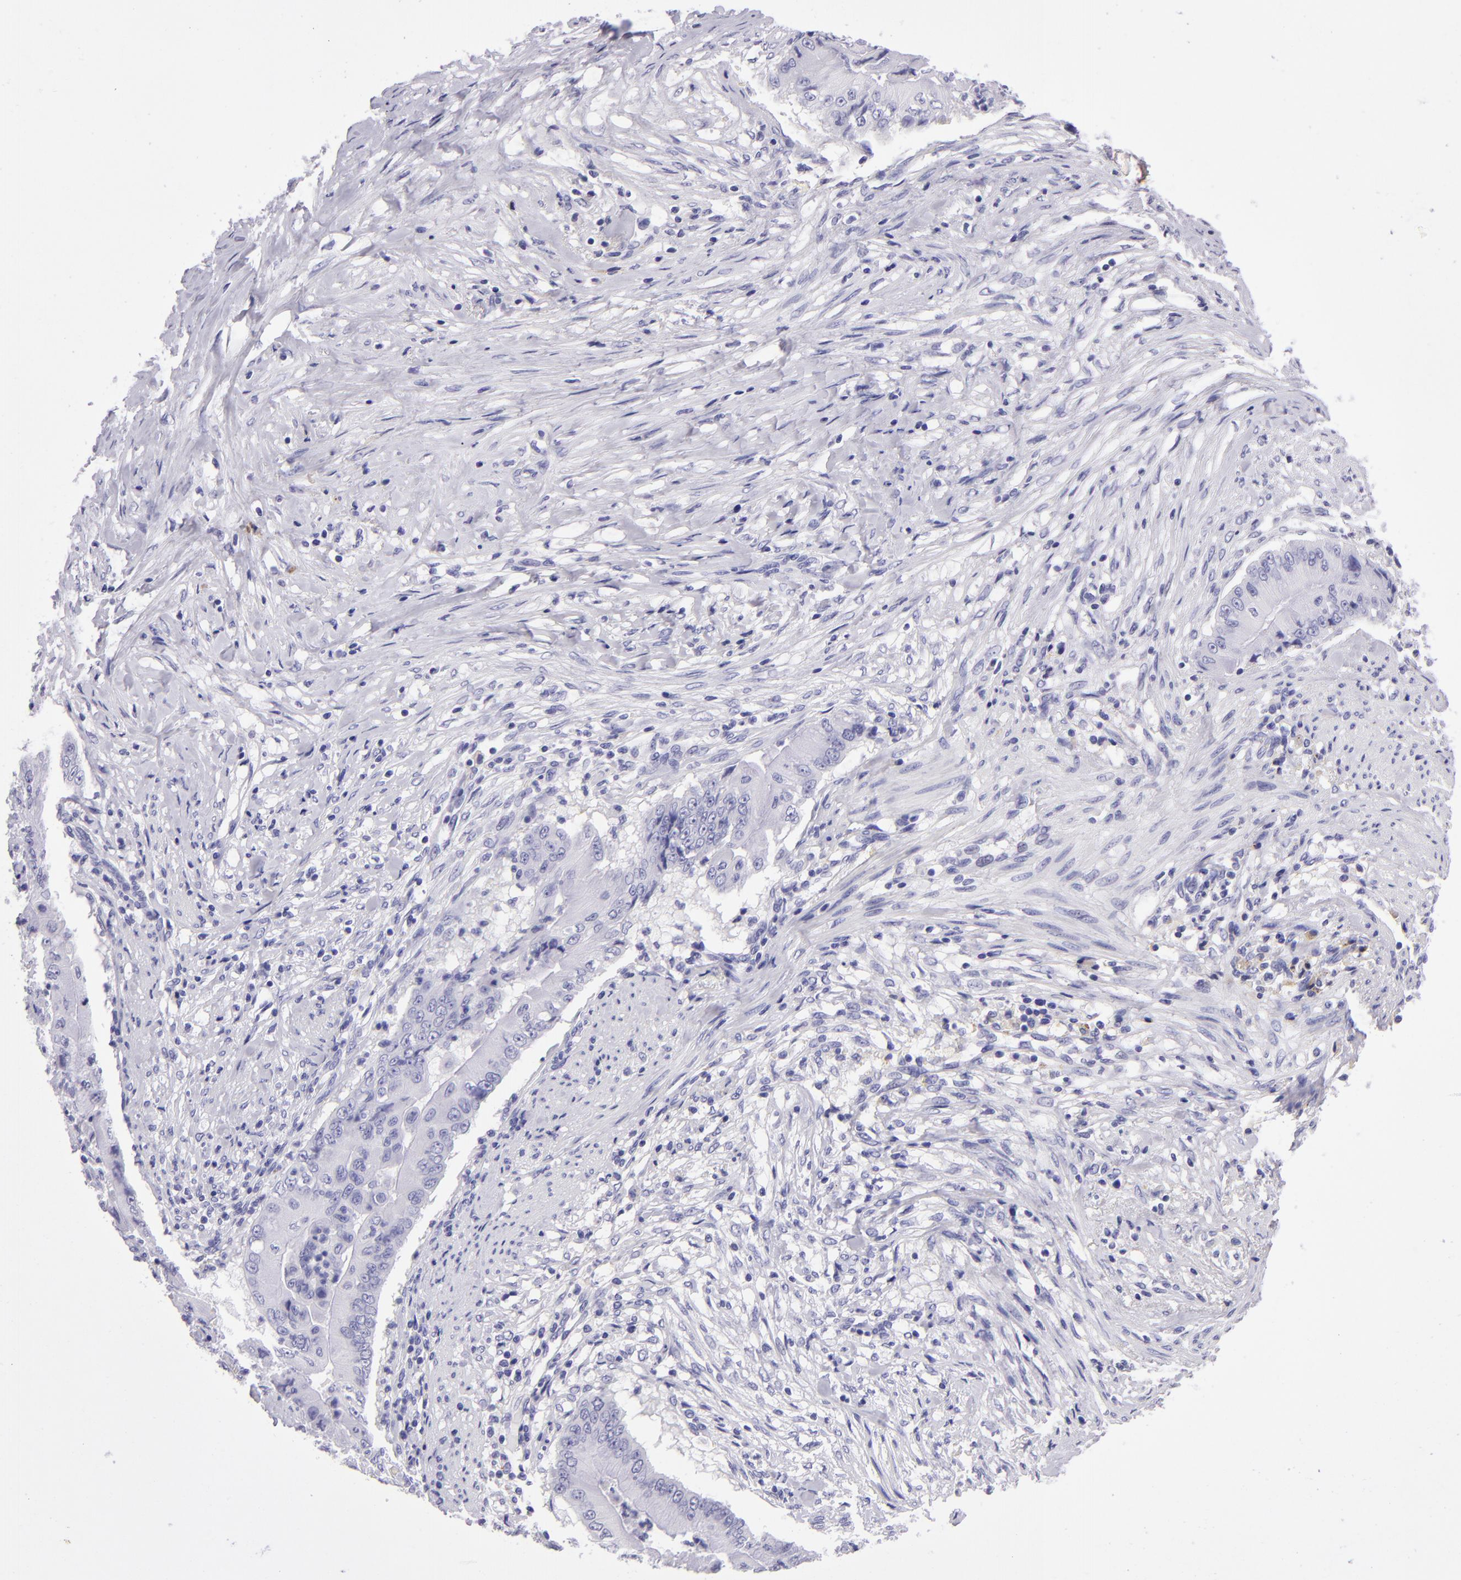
{"staining": {"intensity": "negative", "quantity": "none", "location": "none"}, "tissue": "pancreatic cancer", "cell_type": "Tumor cells", "image_type": "cancer", "snomed": [{"axis": "morphology", "description": "Adenocarcinoma, NOS"}, {"axis": "topography", "description": "Pancreas"}], "caption": "IHC micrograph of human pancreatic cancer (adenocarcinoma) stained for a protein (brown), which exhibits no positivity in tumor cells.", "gene": "TYRP1", "patient": {"sex": "male", "age": 62}}